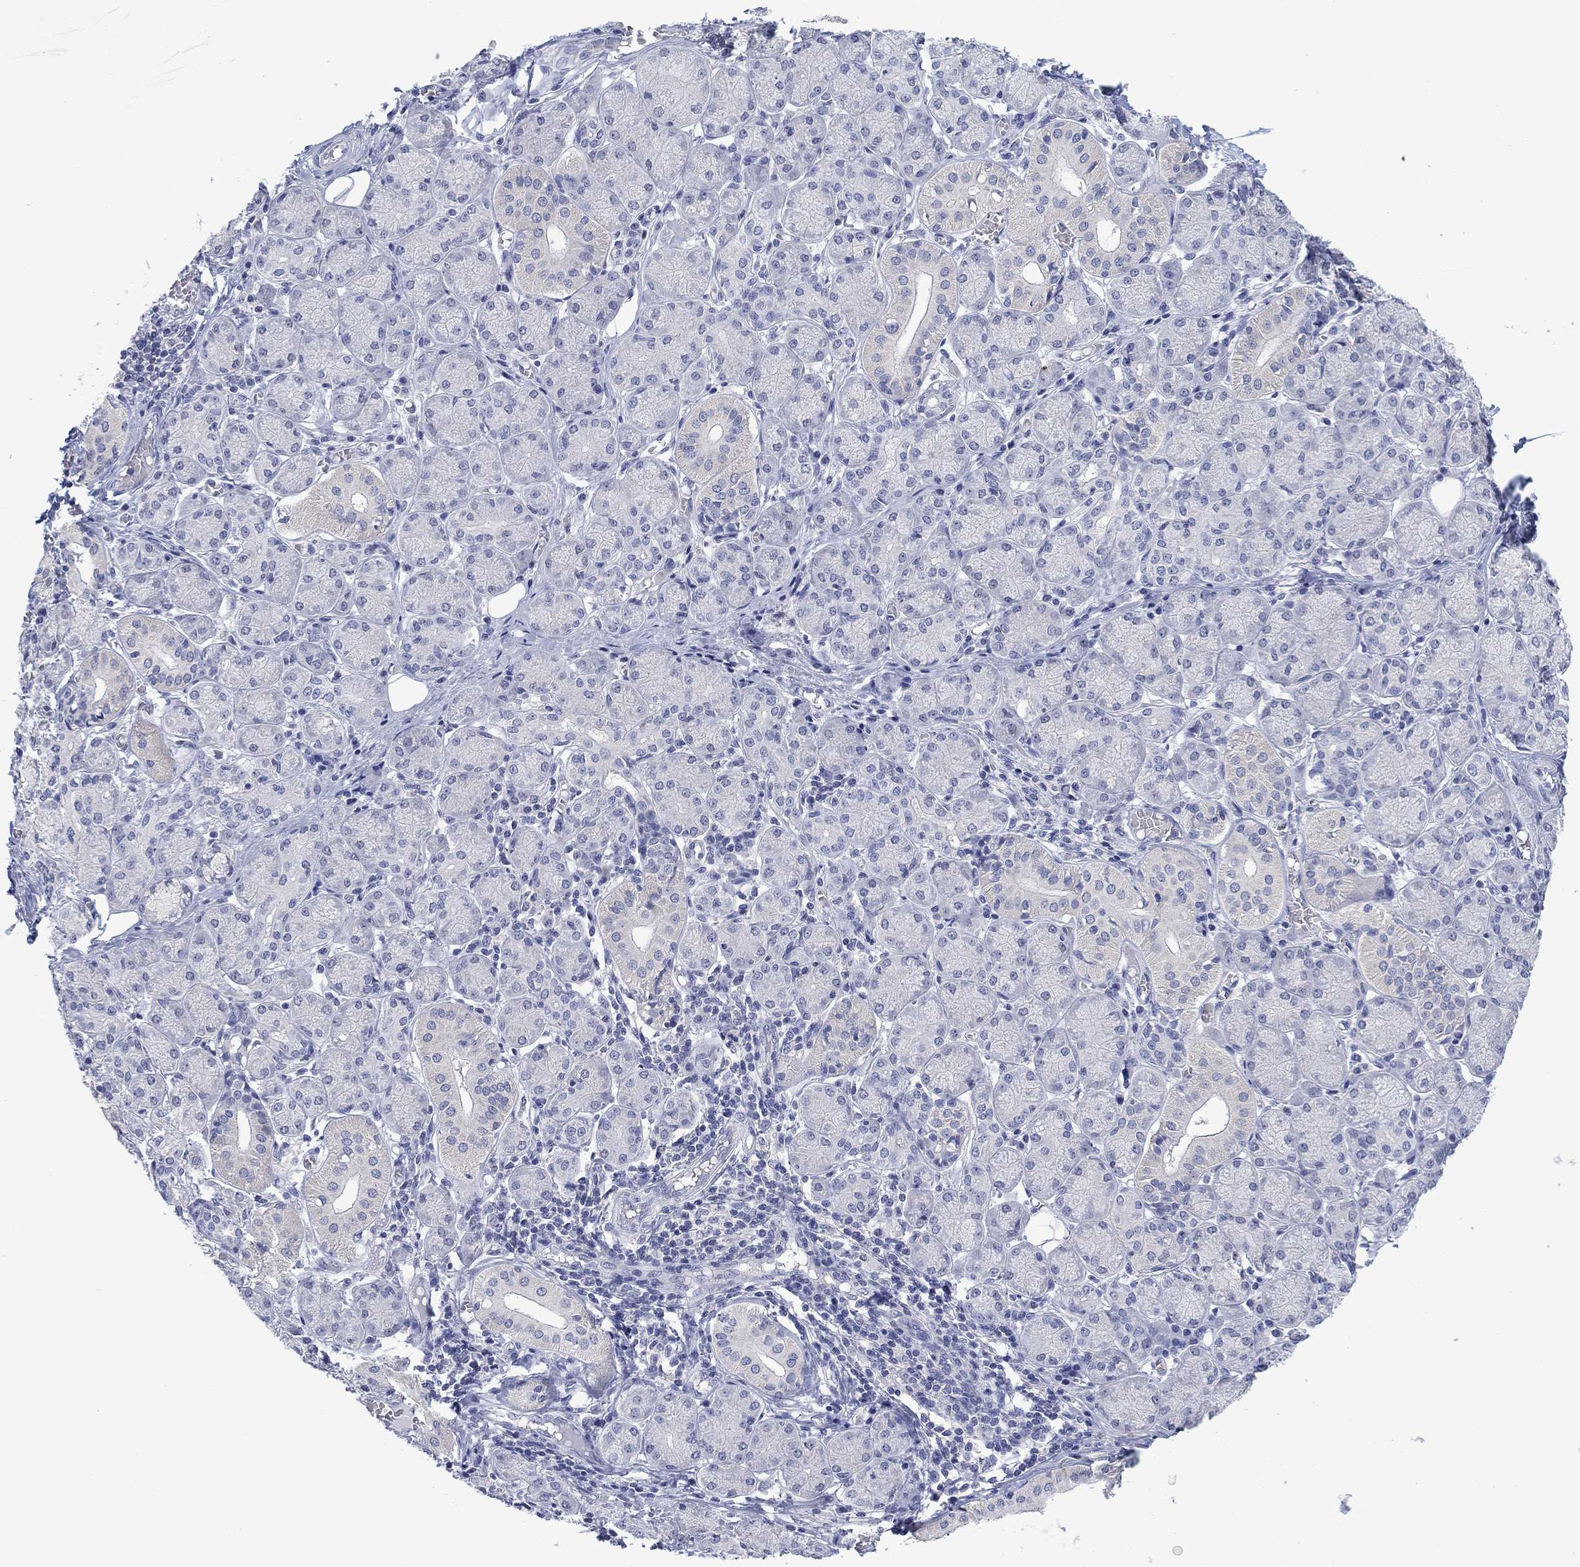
{"staining": {"intensity": "negative", "quantity": "none", "location": "none"}, "tissue": "salivary gland", "cell_type": "Glandular cells", "image_type": "normal", "snomed": [{"axis": "morphology", "description": "Normal tissue, NOS"}, {"axis": "topography", "description": "Salivary gland"}, {"axis": "topography", "description": "Peripheral nerve tissue"}], "caption": "IHC image of benign human salivary gland stained for a protein (brown), which demonstrates no positivity in glandular cells.", "gene": "FER1L6", "patient": {"sex": "female", "age": 24}}